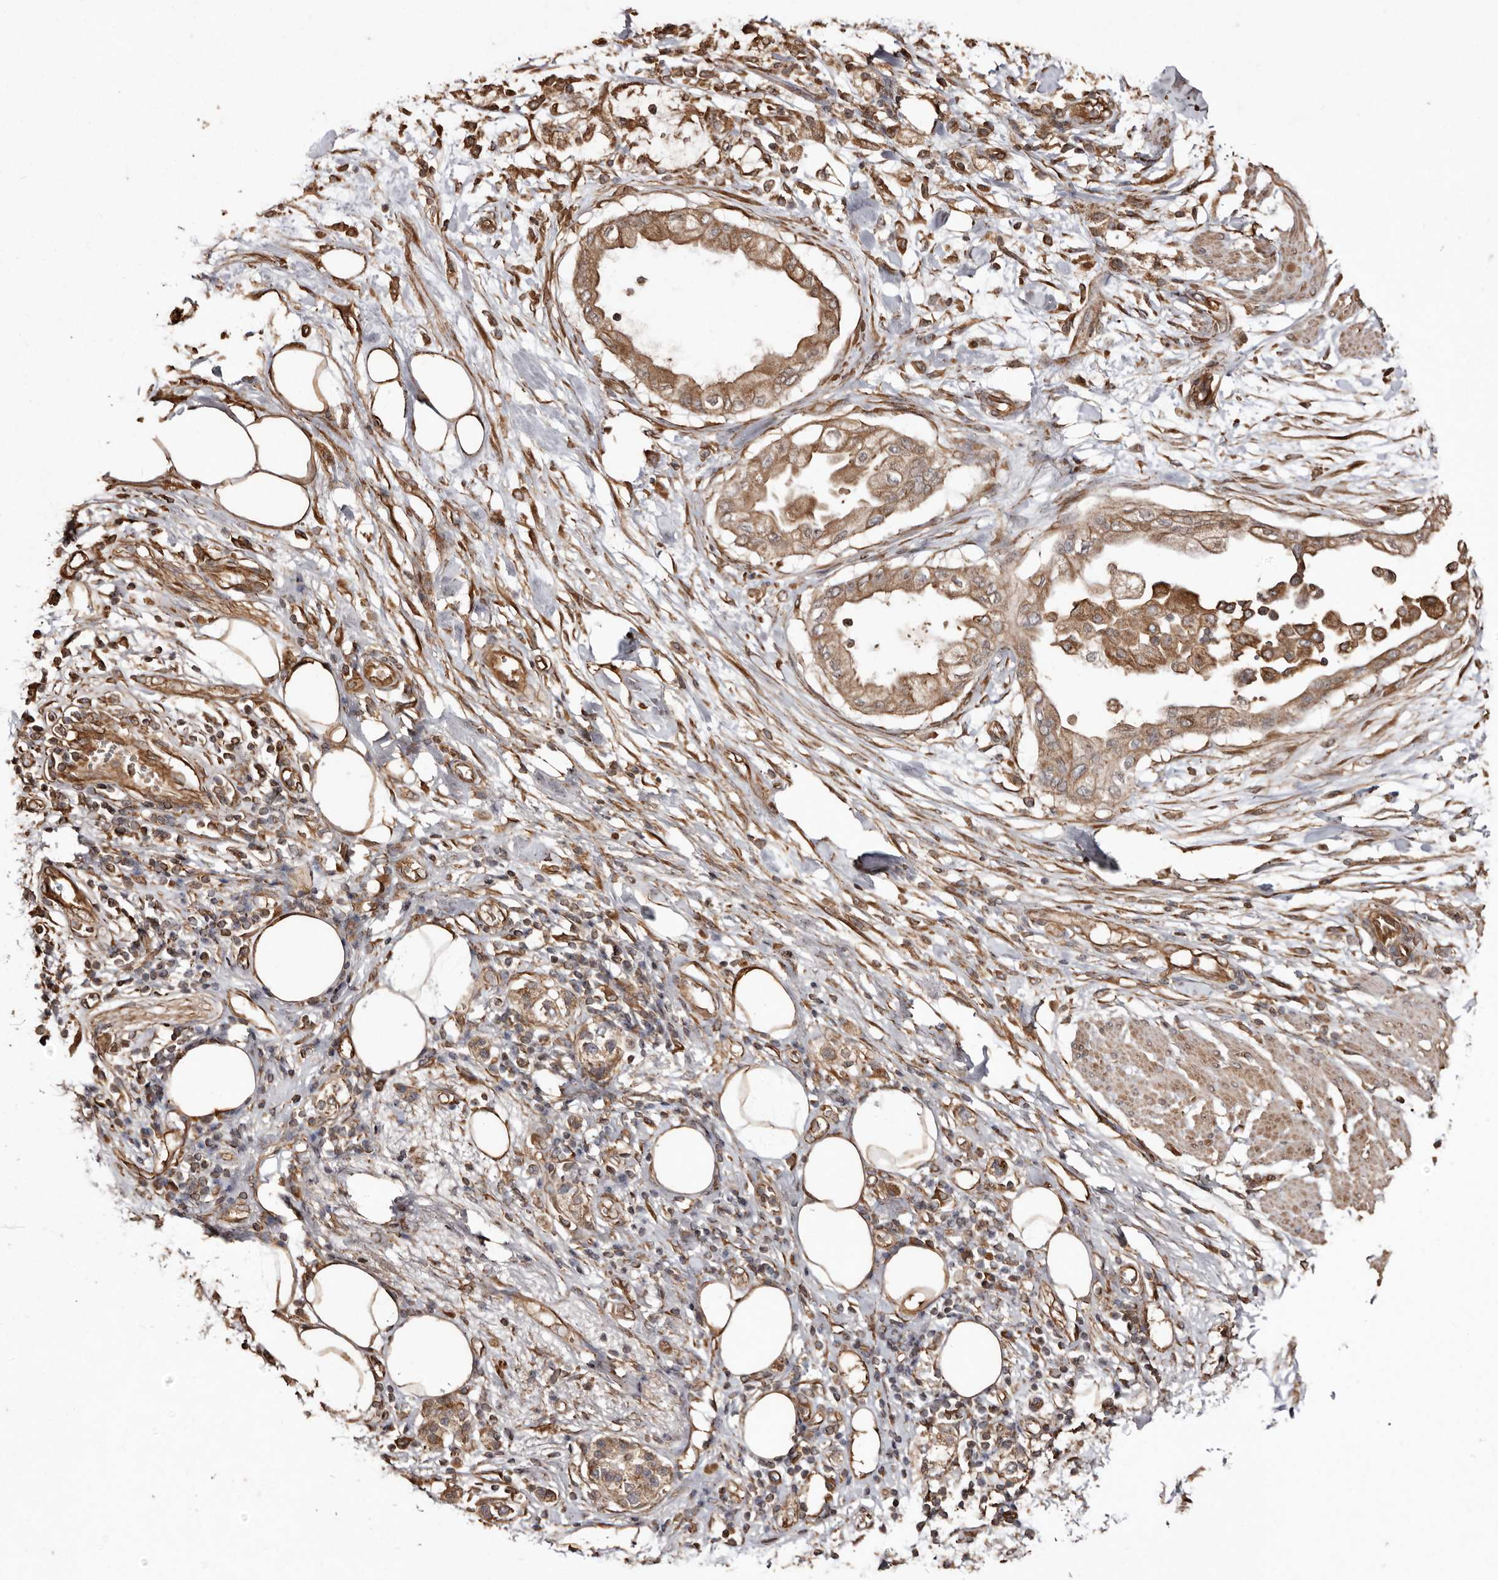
{"staining": {"intensity": "moderate", "quantity": ">75%", "location": "cytoplasmic/membranous"}, "tissue": "pancreatic cancer", "cell_type": "Tumor cells", "image_type": "cancer", "snomed": [{"axis": "morphology", "description": "Normal tissue, NOS"}, {"axis": "morphology", "description": "Adenocarcinoma, NOS"}, {"axis": "topography", "description": "Pancreas"}, {"axis": "topography", "description": "Duodenum"}], "caption": "A high-resolution photomicrograph shows IHC staining of pancreatic cancer (adenocarcinoma), which displays moderate cytoplasmic/membranous expression in about >75% of tumor cells.", "gene": "MACC1", "patient": {"sex": "female", "age": 60}}